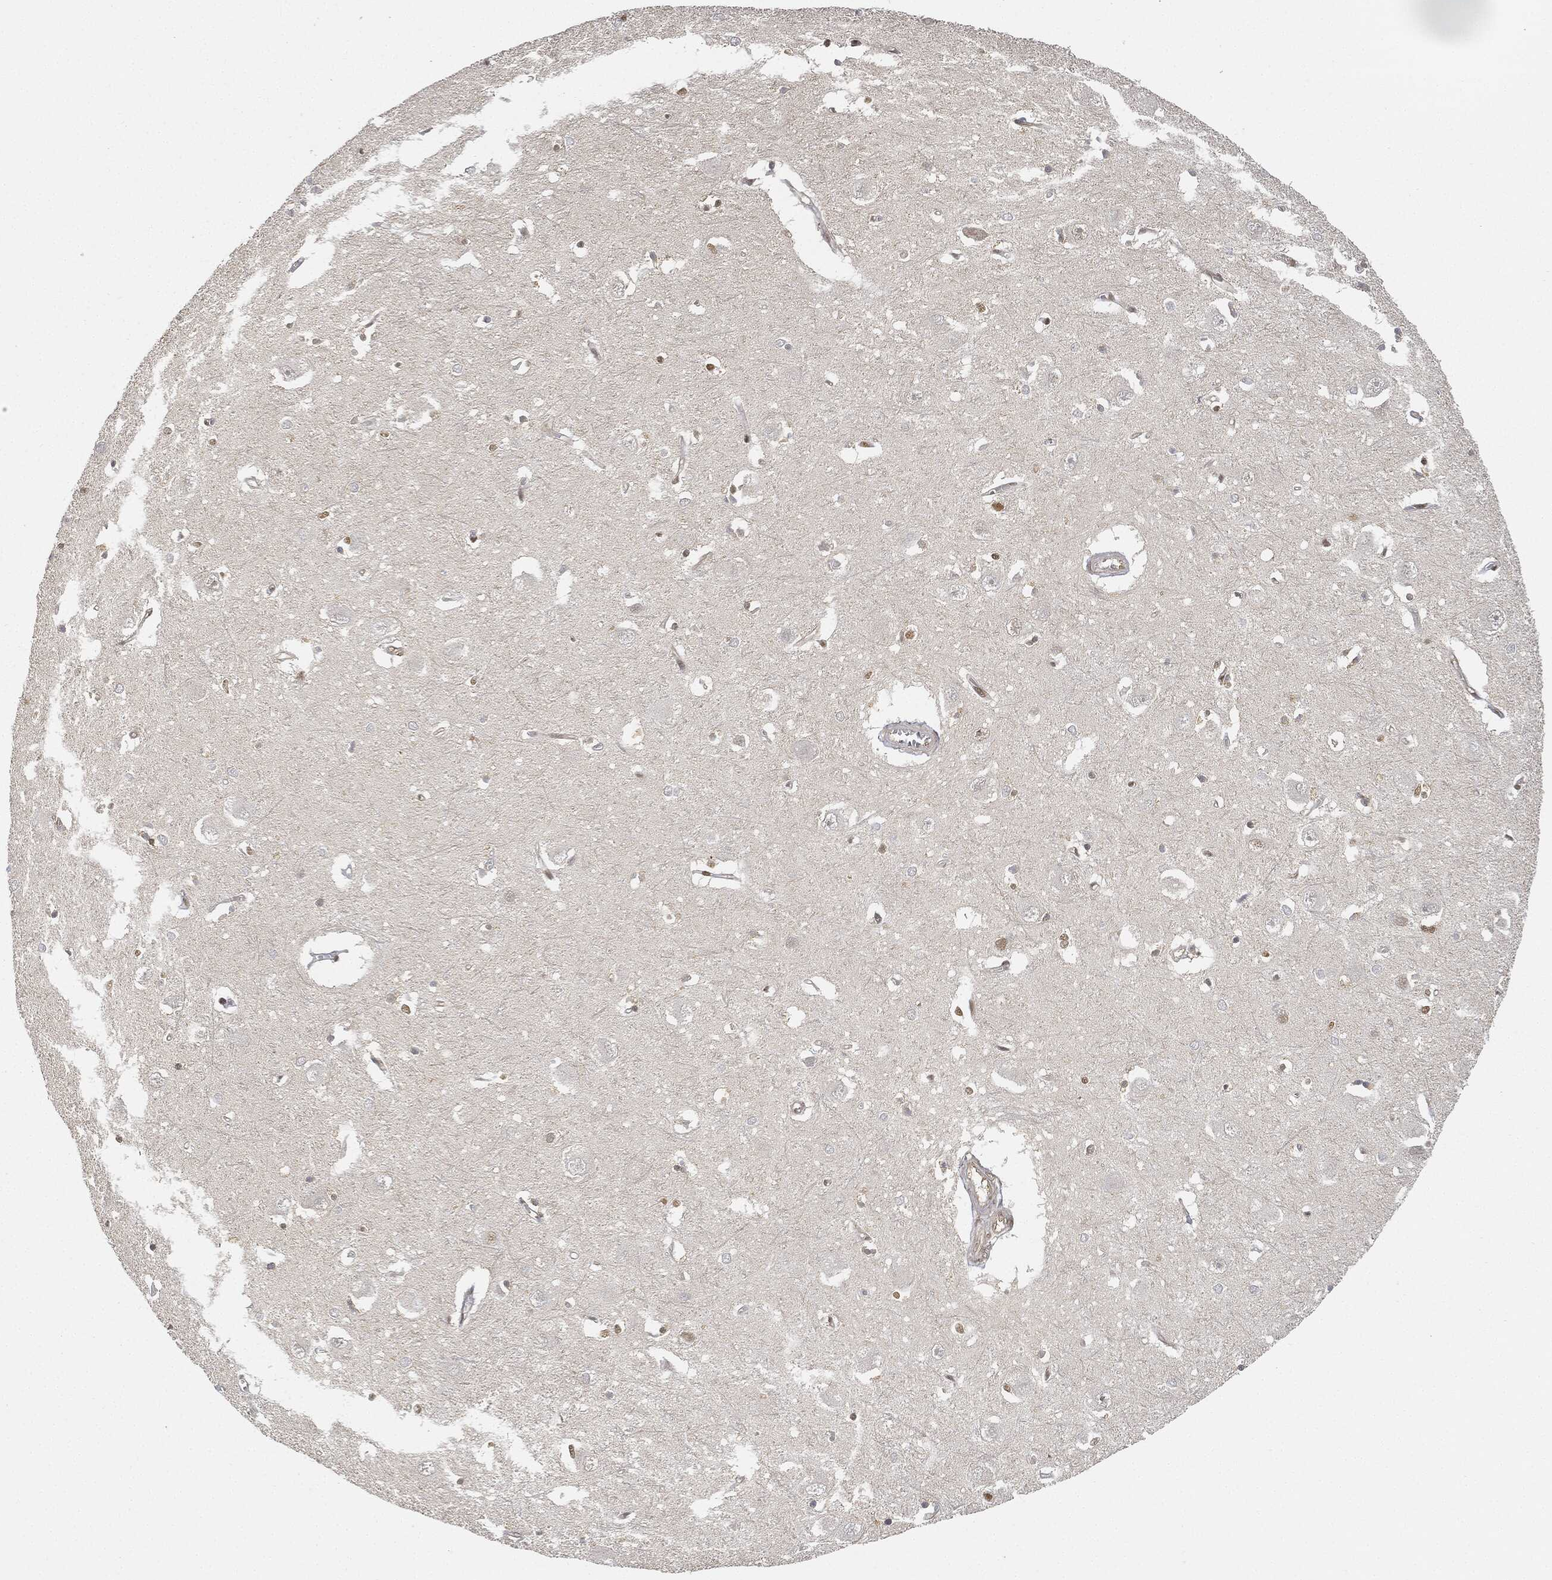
{"staining": {"intensity": "strong", "quantity": "<25%", "location": "nuclear"}, "tissue": "caudate", "cell_type": "Glial cells", "image_type": "normal", "snomed": [{"axis": "morphology", "description": "Normal tissue, NOS"}, {"axis": "topography", "description": "Lateral ventricle wall"}], "caption": "Immunohistochemistry image of normal caudate: human caudate stained using immunohistochemistry (IHC) exhibits medium levels of strong protein expression localized specifically in the nuclear of glial cells, appearing as a nuclear brown color.", "gene": "CIB1", "patient": {"sex": "male", "age": 54}}